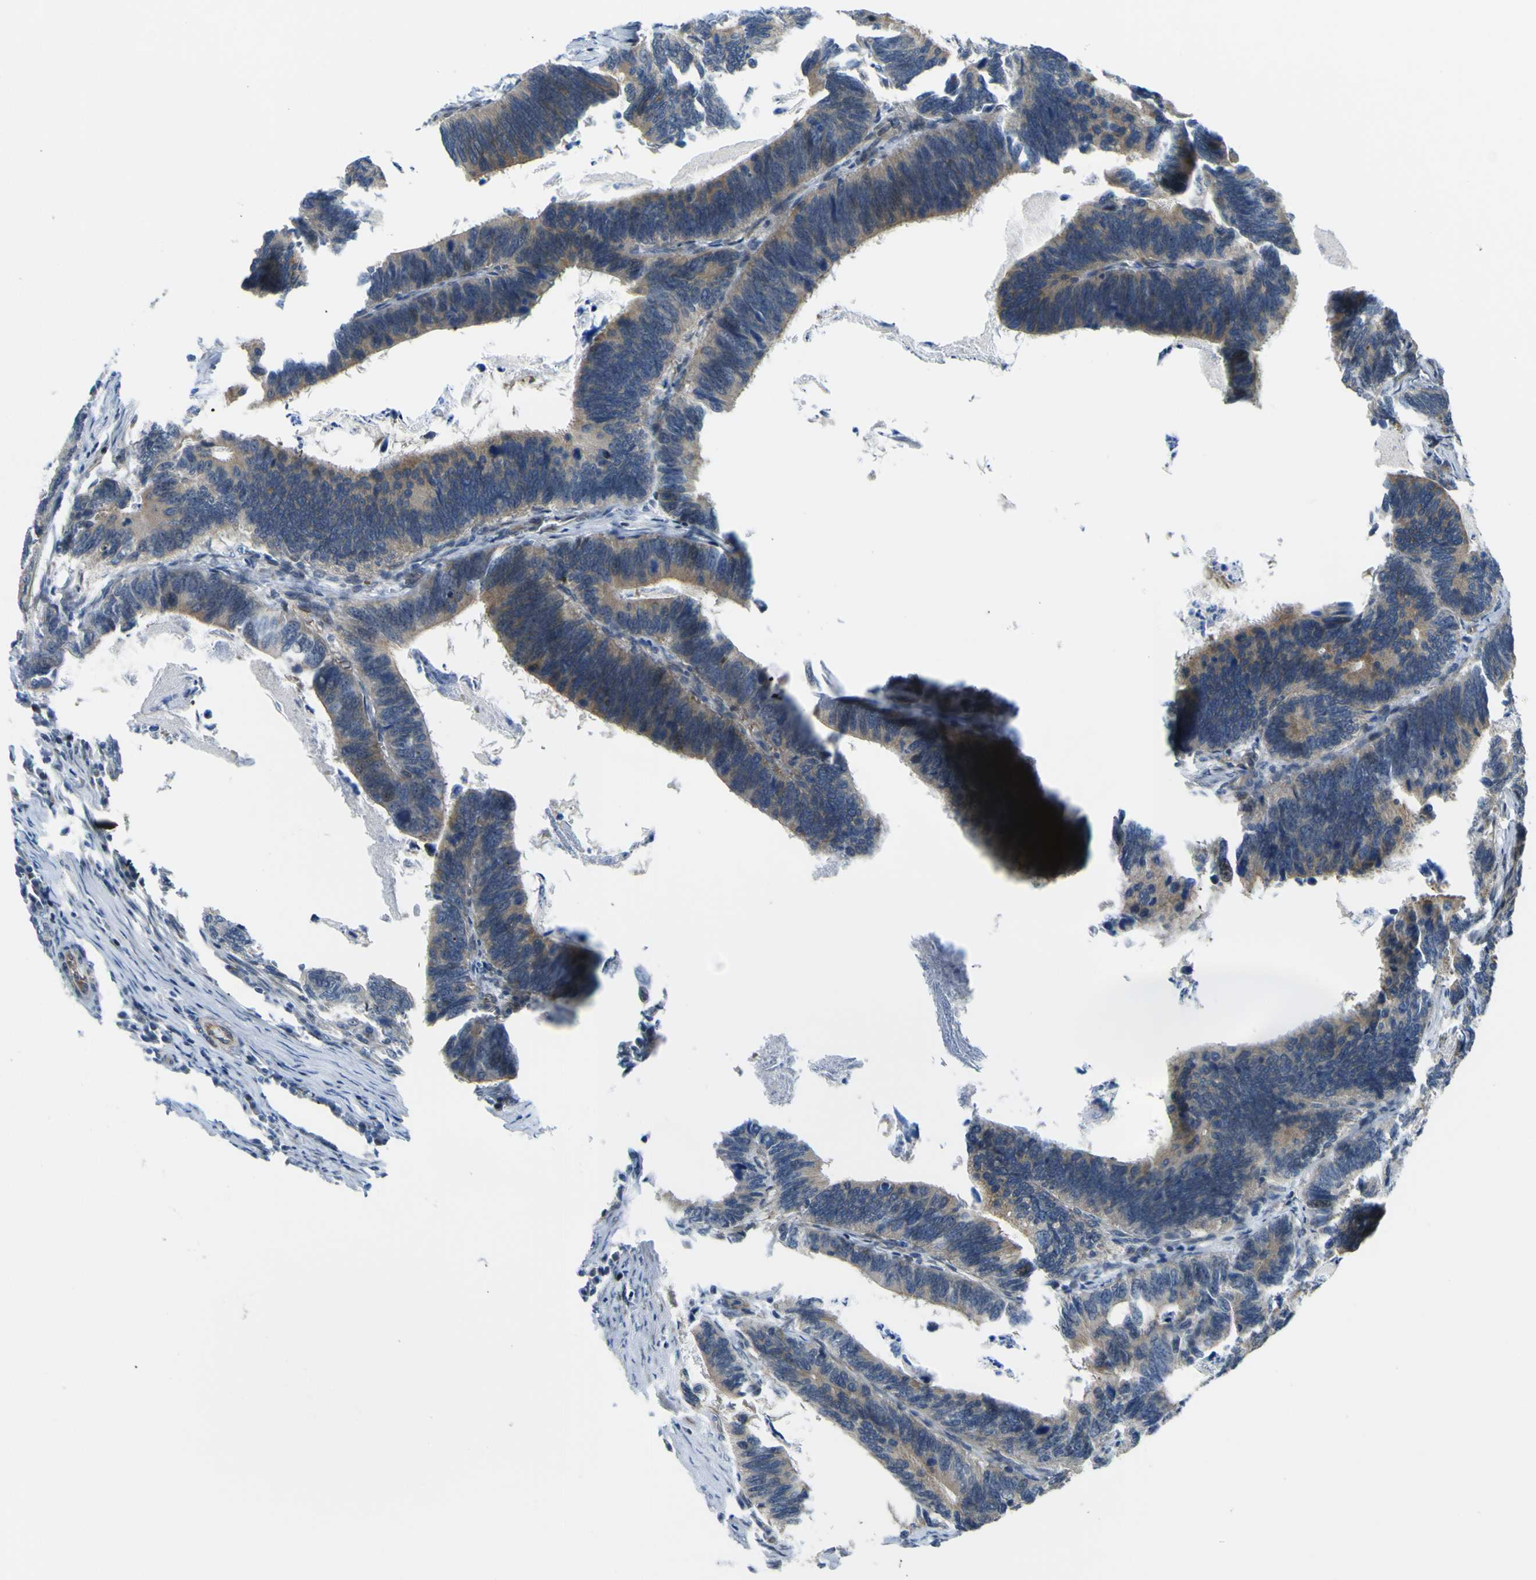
{"staining": {"intensity": "moderate", "quantity": ">75%", "location": "cytoplasmic/membranous"}, "tissue": "colorectal cancer", "cell_type": "Tumor cells", "image_type": "cancer", "snomed": [{"axis": "morphology", "description": "Adenocarcinoma, NOS"}, {"axis": "topography", "description": "Colon"}], "caption": "This is an image of immunohistochemistry staining of colorectal cancer, which shows moderate expression in the cytoplasmic/membranous of tumor cells.", "gene": "KDM7A", "patient": {"sex": "male", "age": 72}}